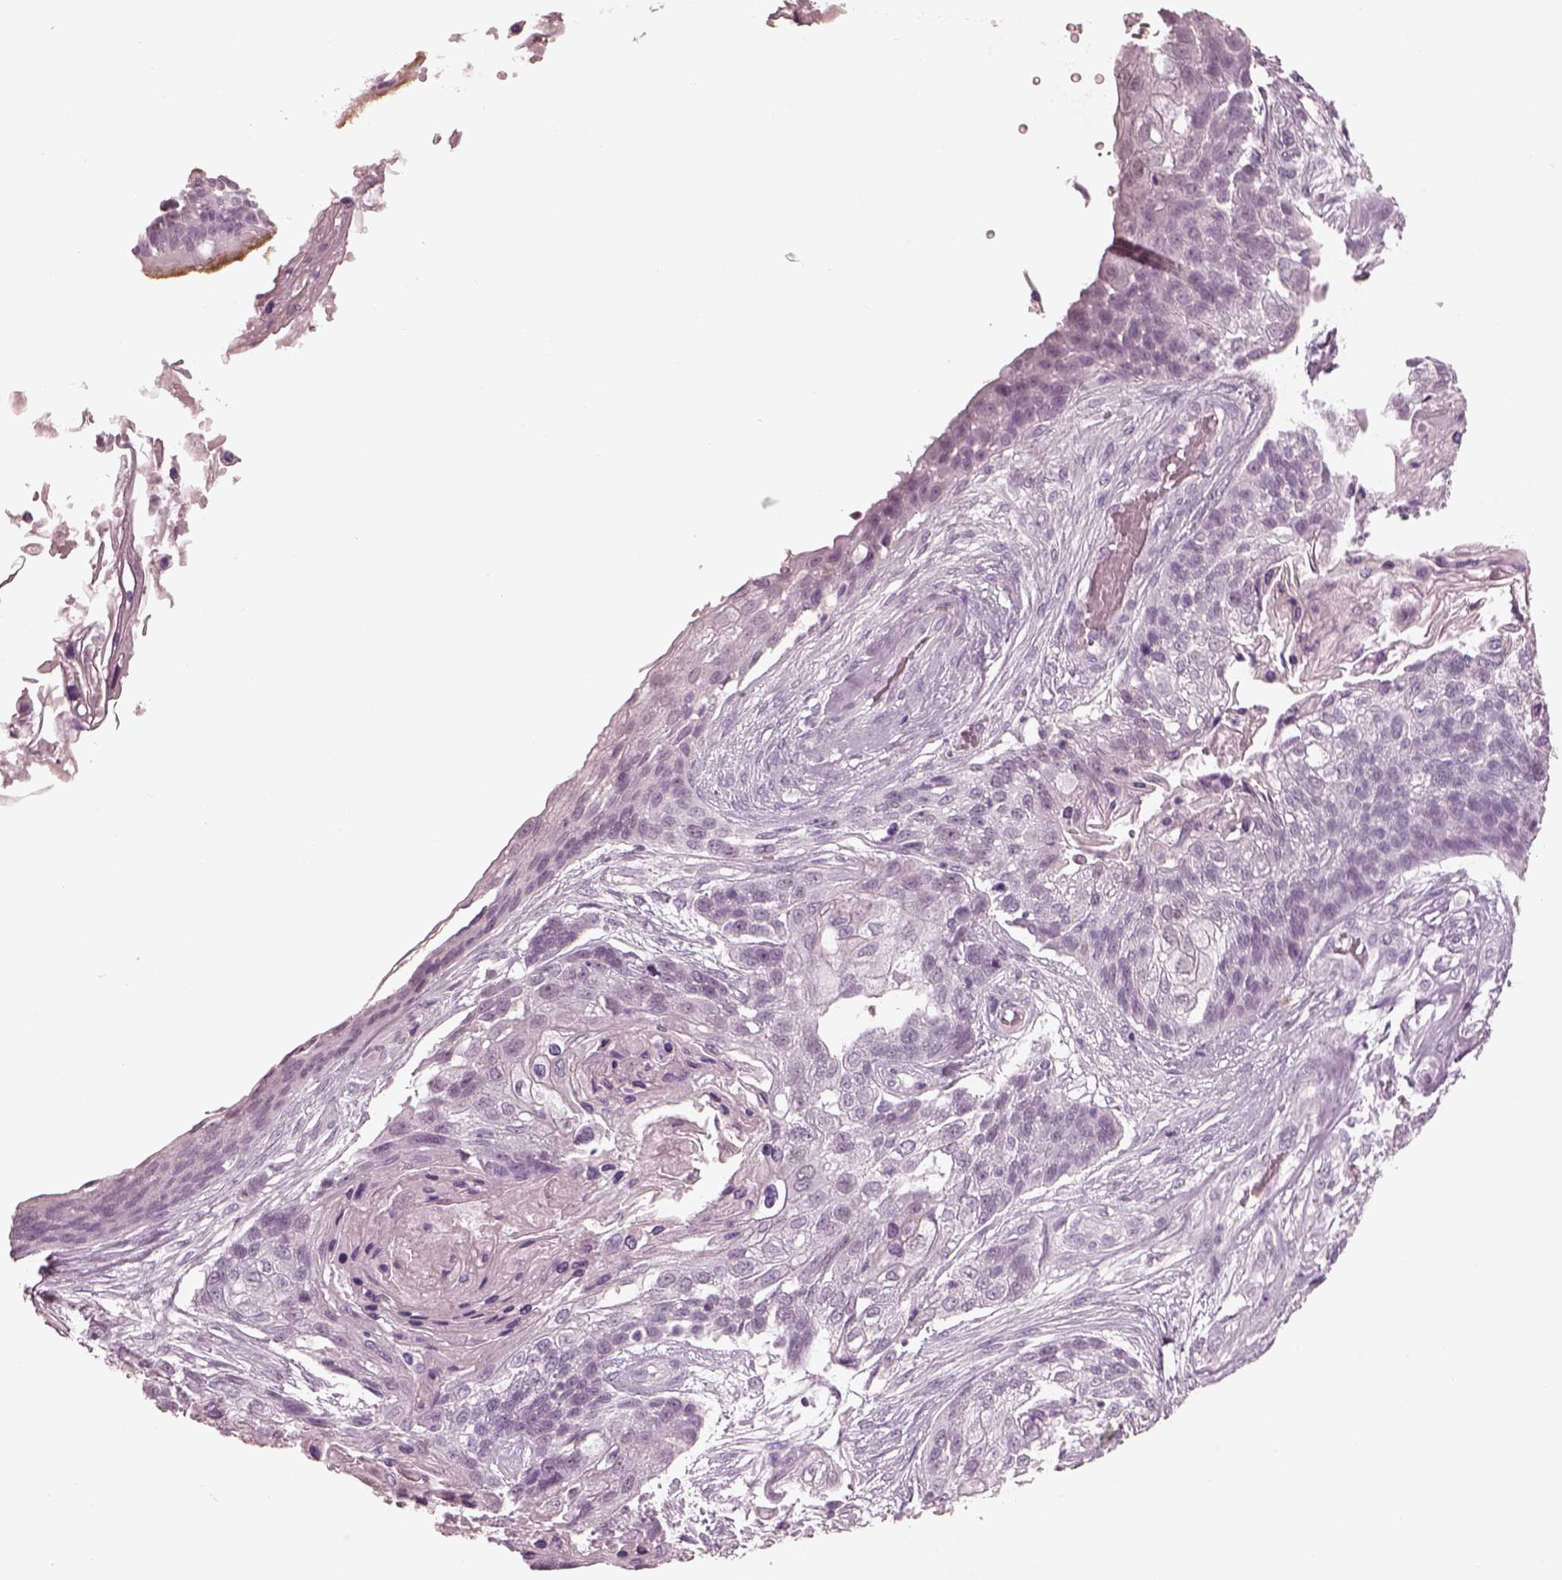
{"staining": {"intensity": "negative", "quantity": "none", "location": "none"}, "tissue": "lung cancer", "cell_type": "Tumor cells", "image_type": "cancer", "snomed": [{"axis": "morphology", "description": "Squamous cell carcinoma, NOS"}, {"axis": "topography", "description": "Lung"}], "caption": "Lung squamous cell carcinoma was stained to show a protein in brown. There is no significant positivity in tumor cells.", "gene": "C2orf81", "patient": {"sex": "male", "age": 69}}